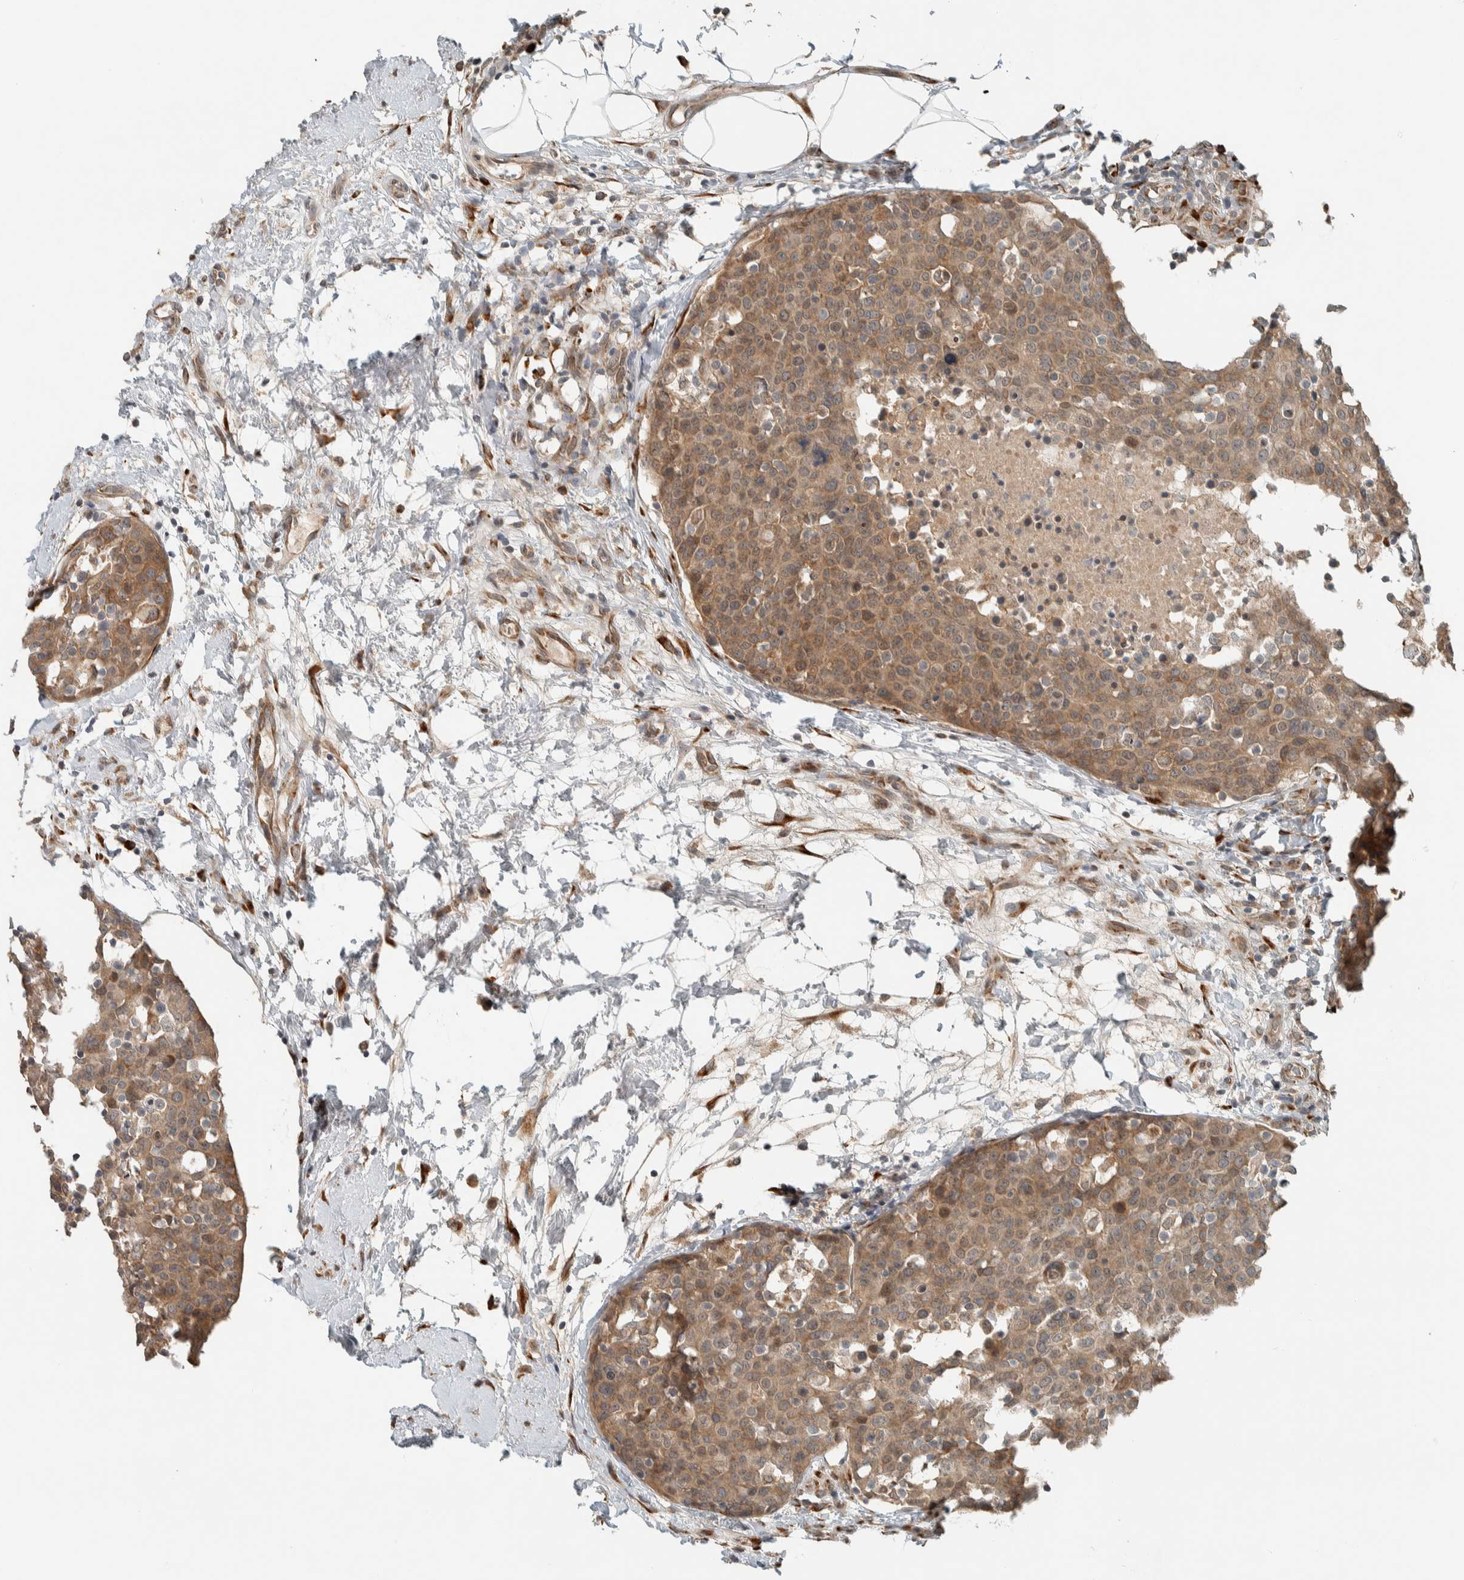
{"staining": {"intensity": "moderate", "quantity": ">75%", "location": "cytoplasmic/membranous"}, "tissue": "breast cancer", "cell_type": "Tumor cells", "image_type": "cancer", "snomed": [{"axis": "morphology", "description": "Normal tissue, NOS"}, {"axis": "morphology", "description": "Duct carcinoma"}, {"axis": "topography", "description": "Breast"}], "caption": "The micrograph reveals immunohistochemical staining of breast cancer. There is moderate cytoplasmic/membranous positivity is identified in approximately >75% of tumor cells. The staining was performed using DAB, with brown indicating positive protein expression. Nuclei are stained blue with hematoxylin.", "gene": "CTBP2", "patient": {"sex": "female", "age": 37}}